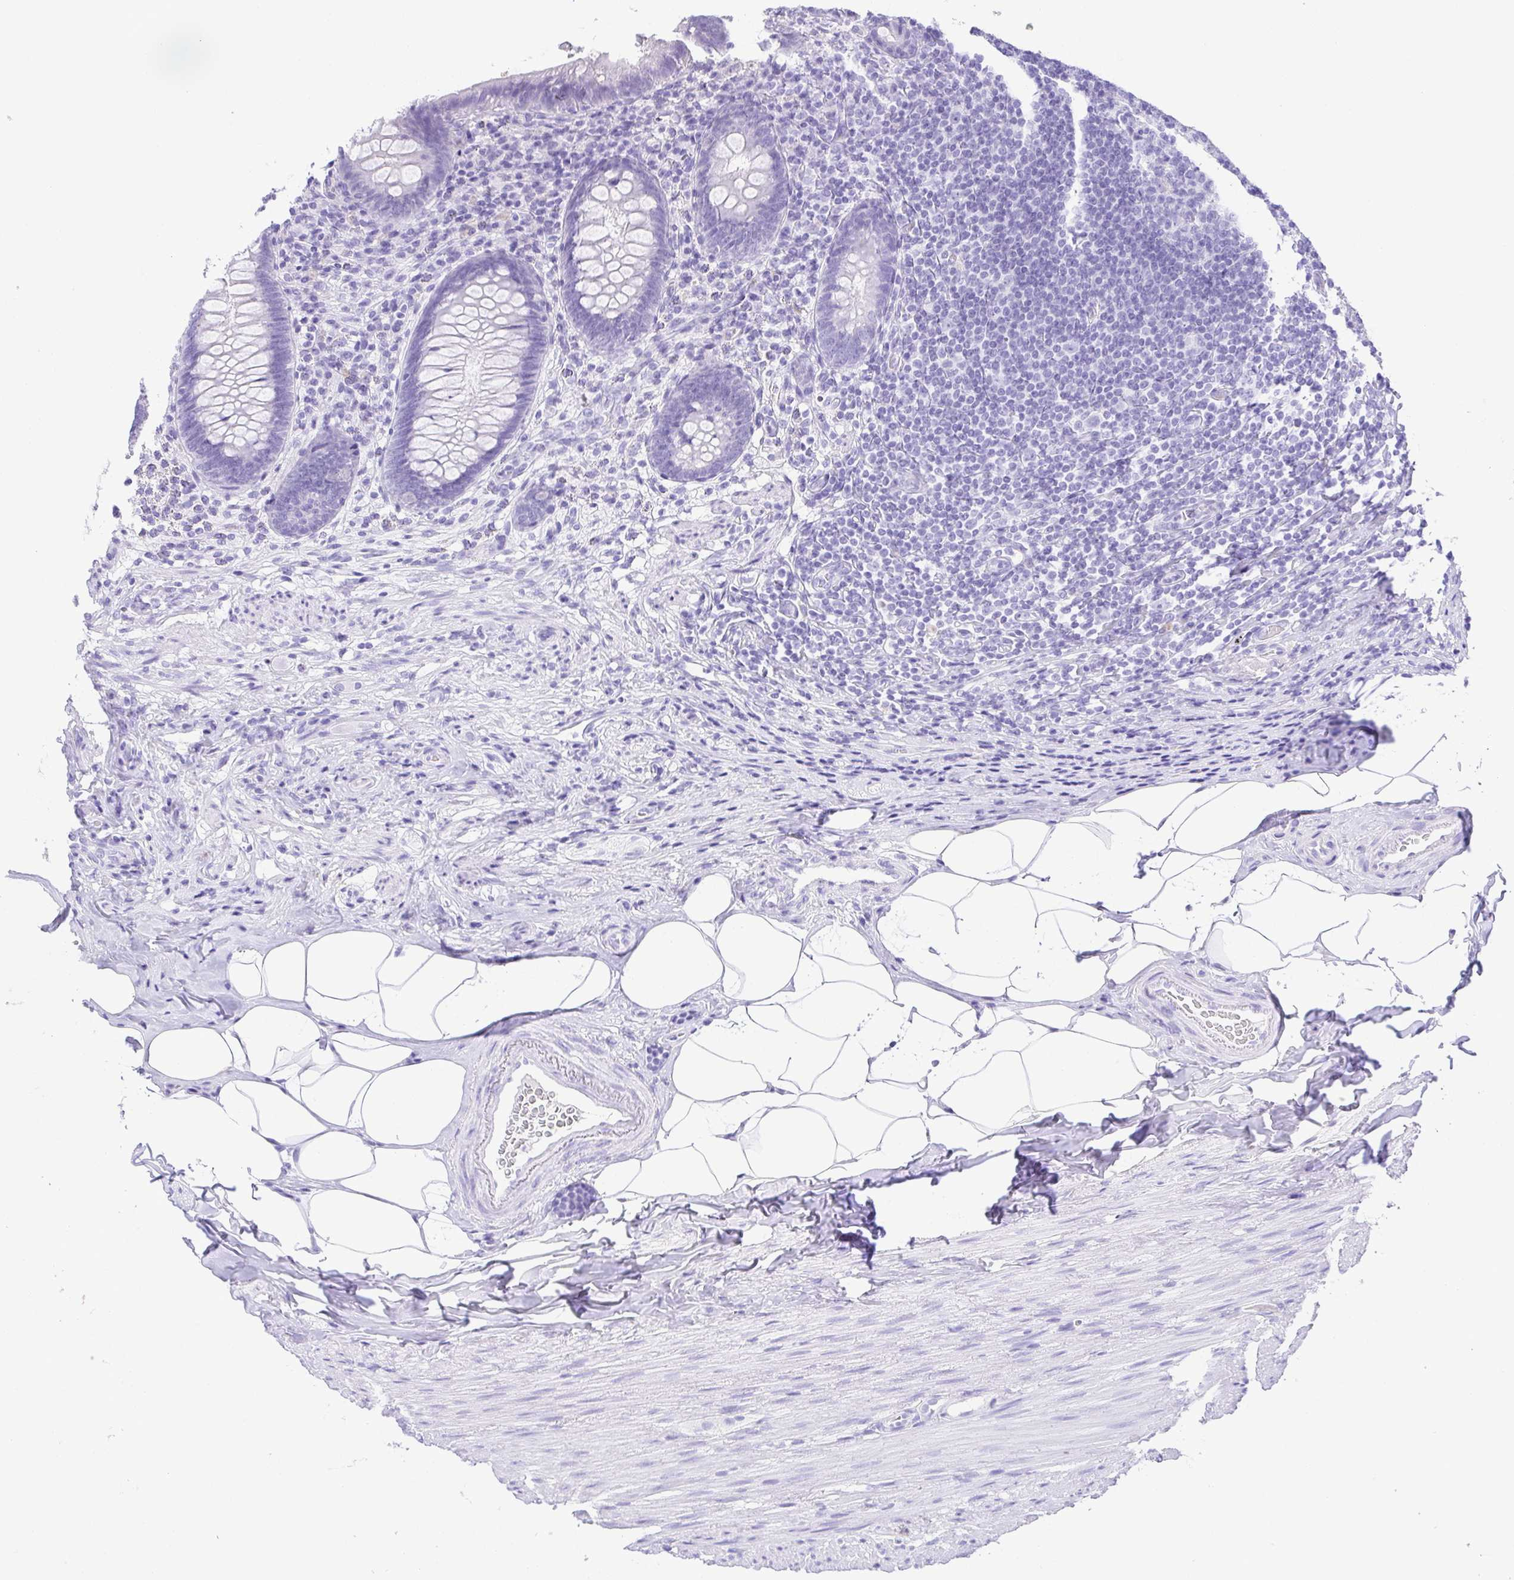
{"staining": {"intensity": "negative", "quantity": "none", "location": "none"}, "tissue": "appendix", "cell_type": "Glandular cells", "image_type": "normal", "snomed": [{"axis": "morphology", "description": "Normal tissue, NOS"}, {"axis": "topography", "description": "Appendix"}], "caption": "Immunohistochemistry photomicrograph of unremarkable appendix: appendix stained with DAB exhibits no significant protein positivity in glandular cells.", "gene": "CDSN", "patient": {"sex": "male", "age": 47}}